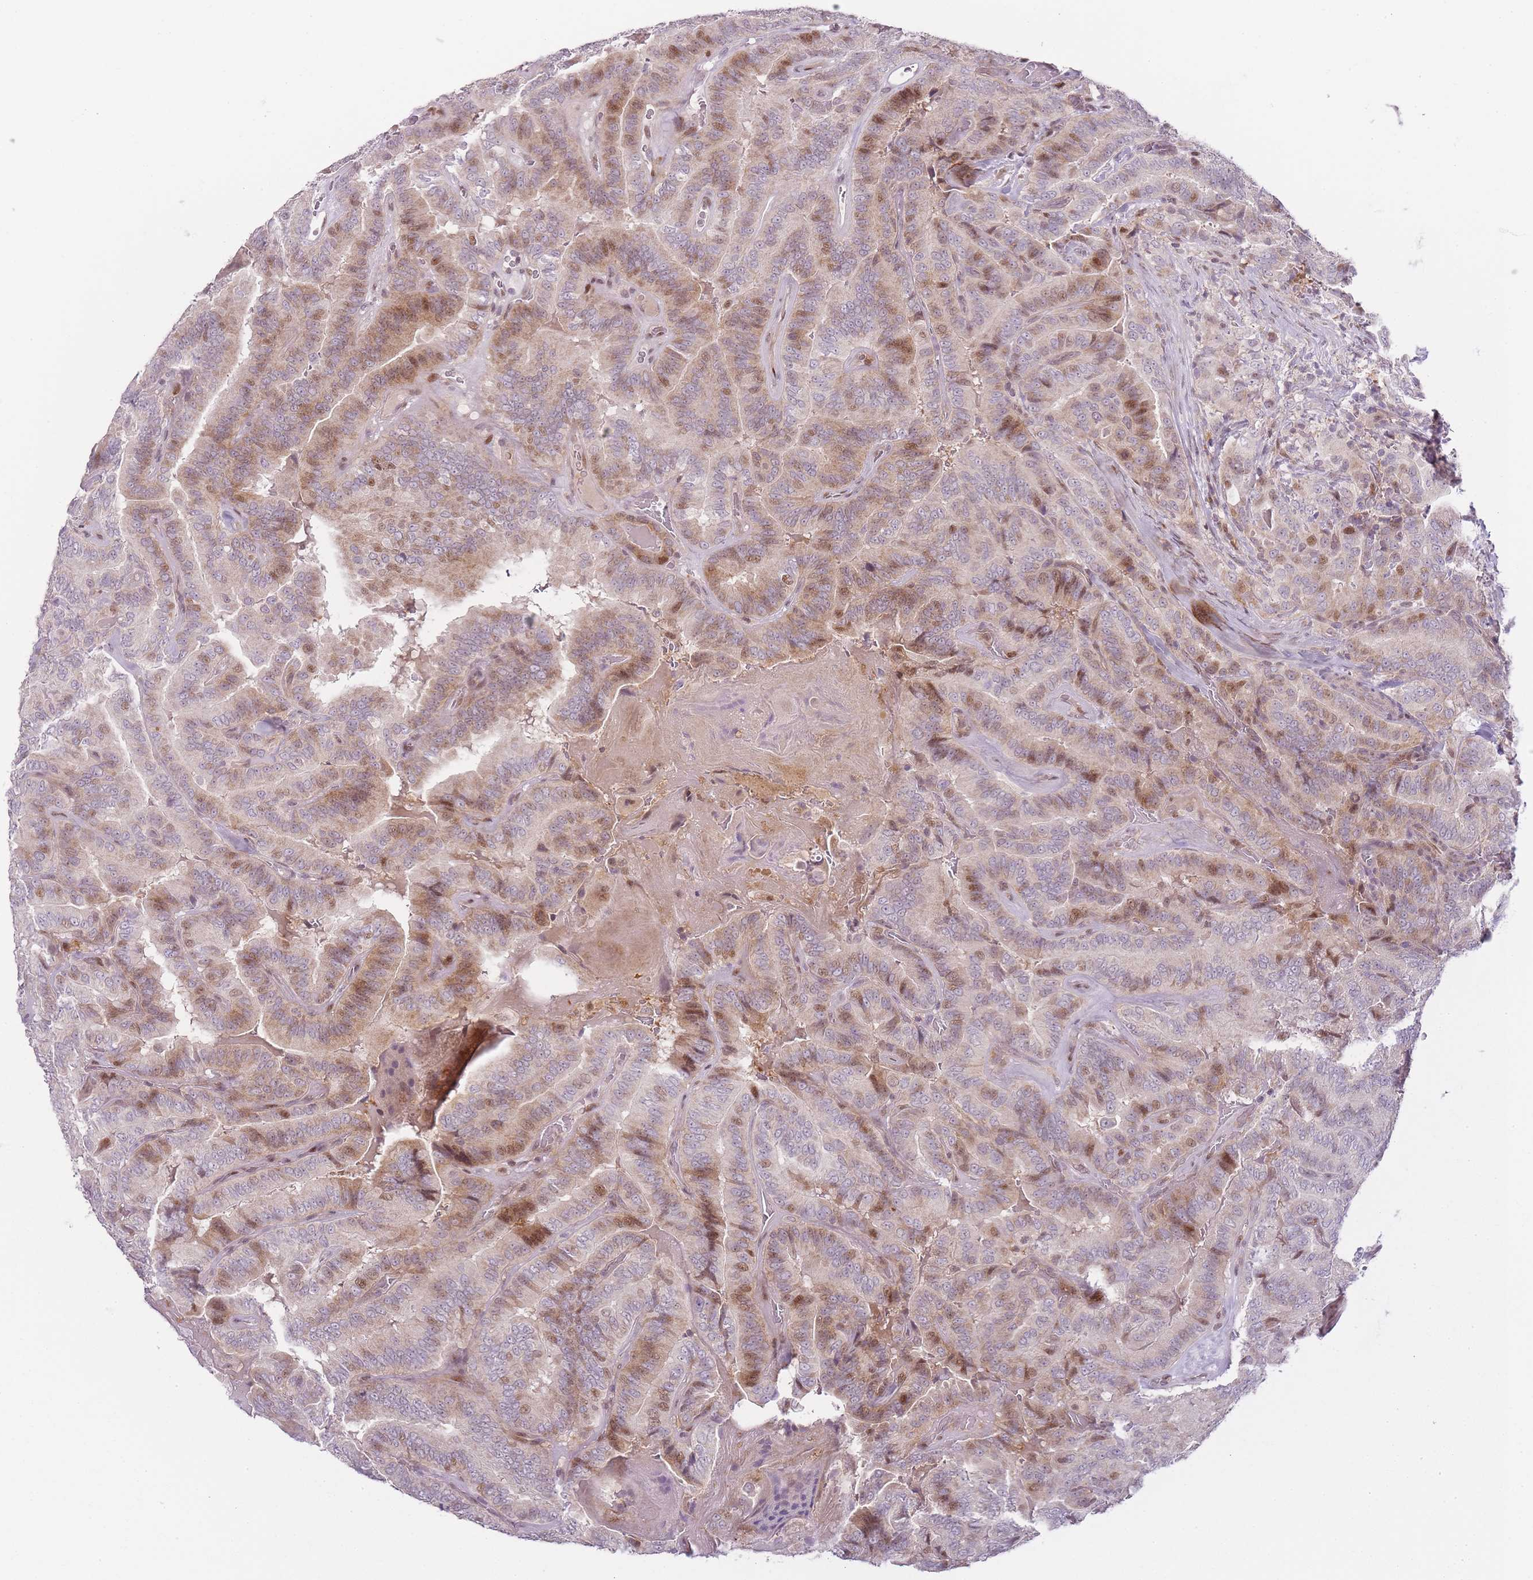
{"staining": {"intensity": "moderate", "quantity": "25%-75%", "location": "cytoplasmic/membranous,nuclear"}, "tissue": "thyroid cancer", "cell_type": "Tumor cells", "image_type": "cancer", "snomed": [{"axis": "morphology", "description": "Papillary adenocarcinoma, NOS"}, {"axis": "topography", "description": "Thyroid gland"}], "caption": "Thyroid cancer (papillary adenocarcinoma) stained with a brown dye reveals moderate cytoplasmic/membranous and nuclear positive positivity in about 25%-75% of tumor cells.", "gene": "OGG1", "patient": {"sex": "male", "age": 61}}